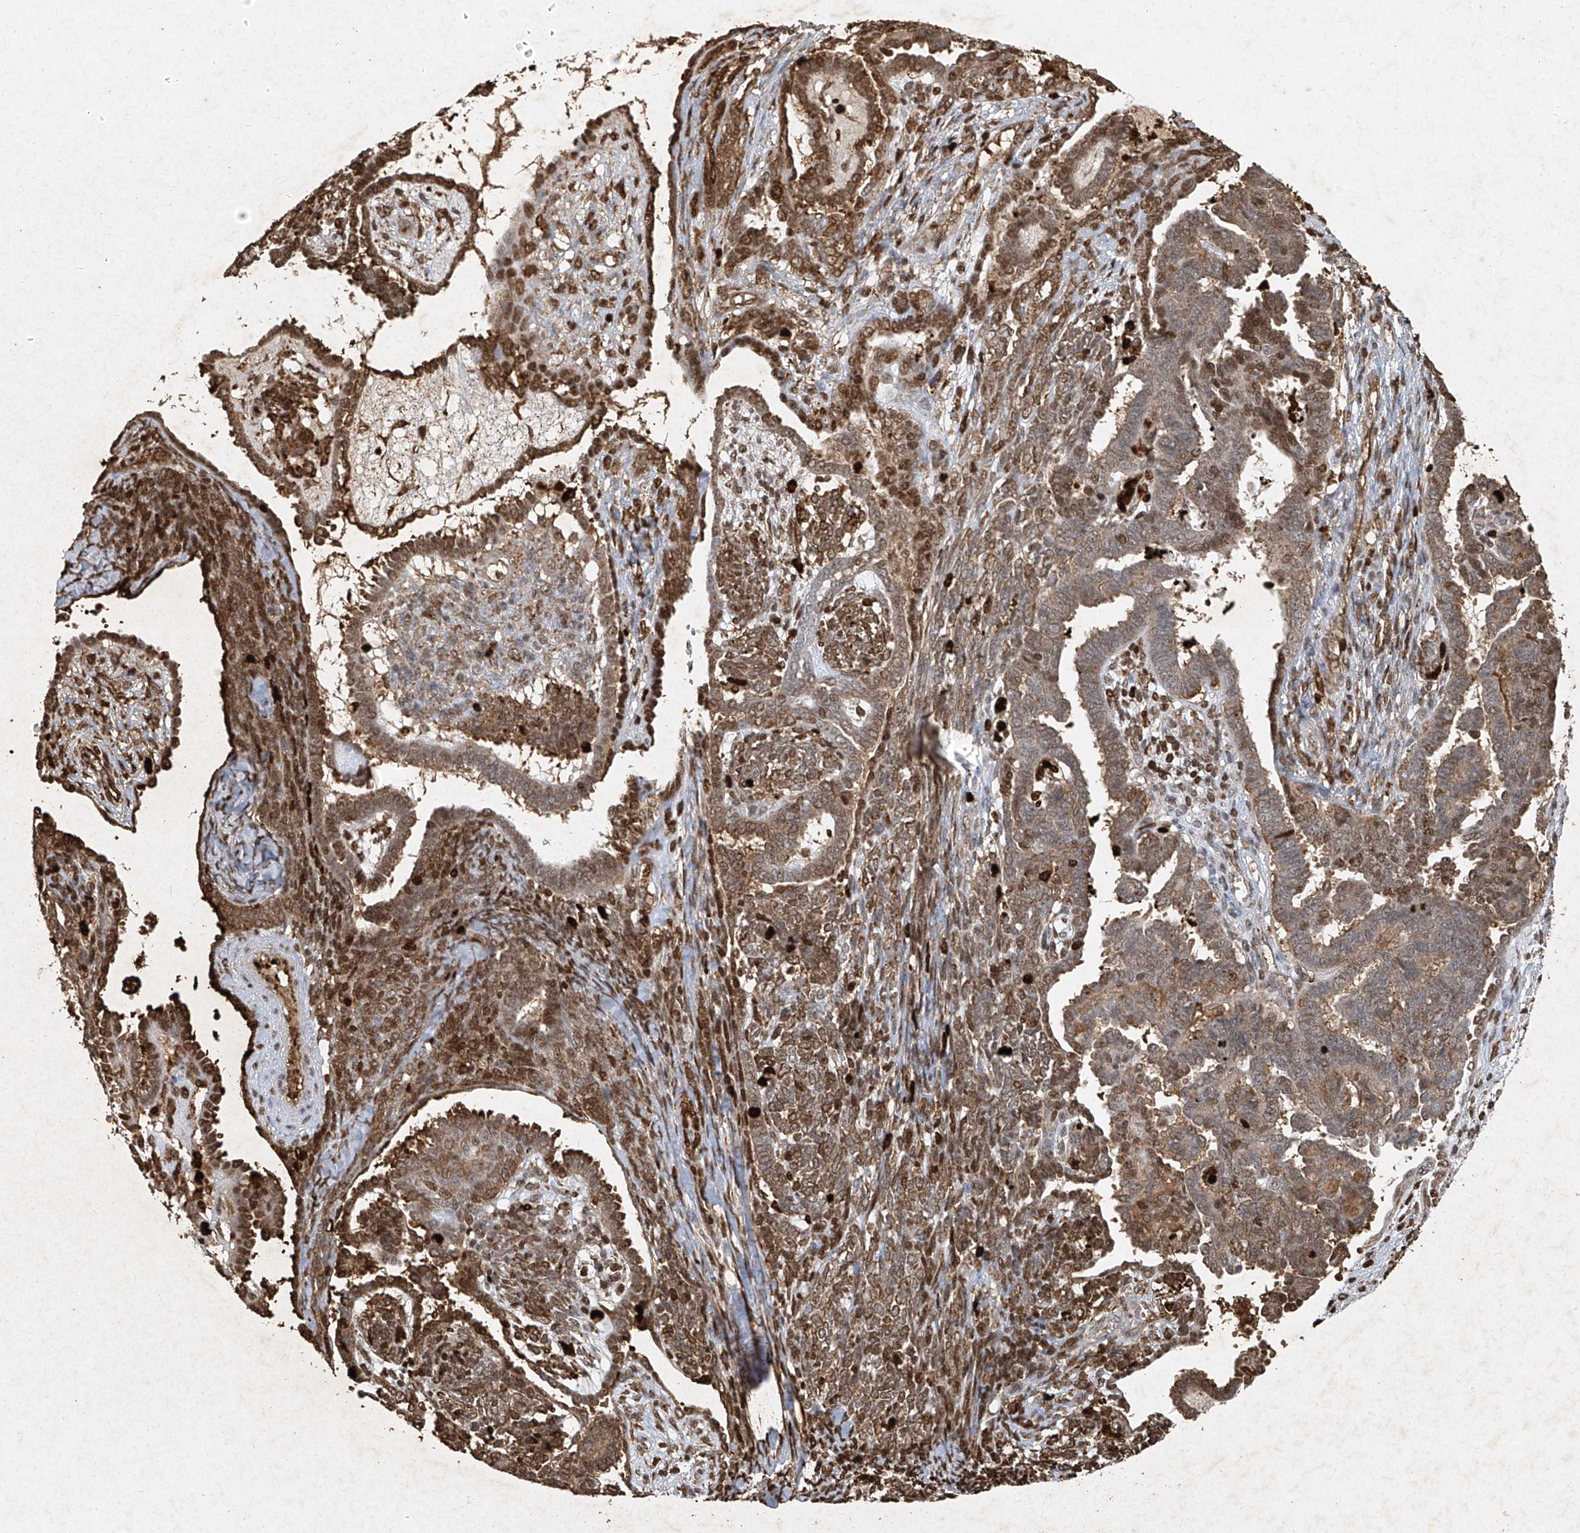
{"staining": {"intensity": "moderate", "quantity": ">75%", "location": "cytoplasmic/membranous,nuclear"}, "tissue": "endometrial cancer", "cell_type": "Tumor cells", "image_type": "cancer", "snomed": [{"axis": "morphology", "description": "Neoplasm, malignant, NOS"}, {"axis": "topography", "description": "Endometrium"}], "caption": "The immunohistochemical stain labels moderate cytoplasmic/membranous and nuclear staining in tumor cells of endometrial cancer (malignant neoplasm) tissue. Nuclei are stained in blue.", "gene": "ATRIP", "patient": {"sex": "female", "age": 74}}